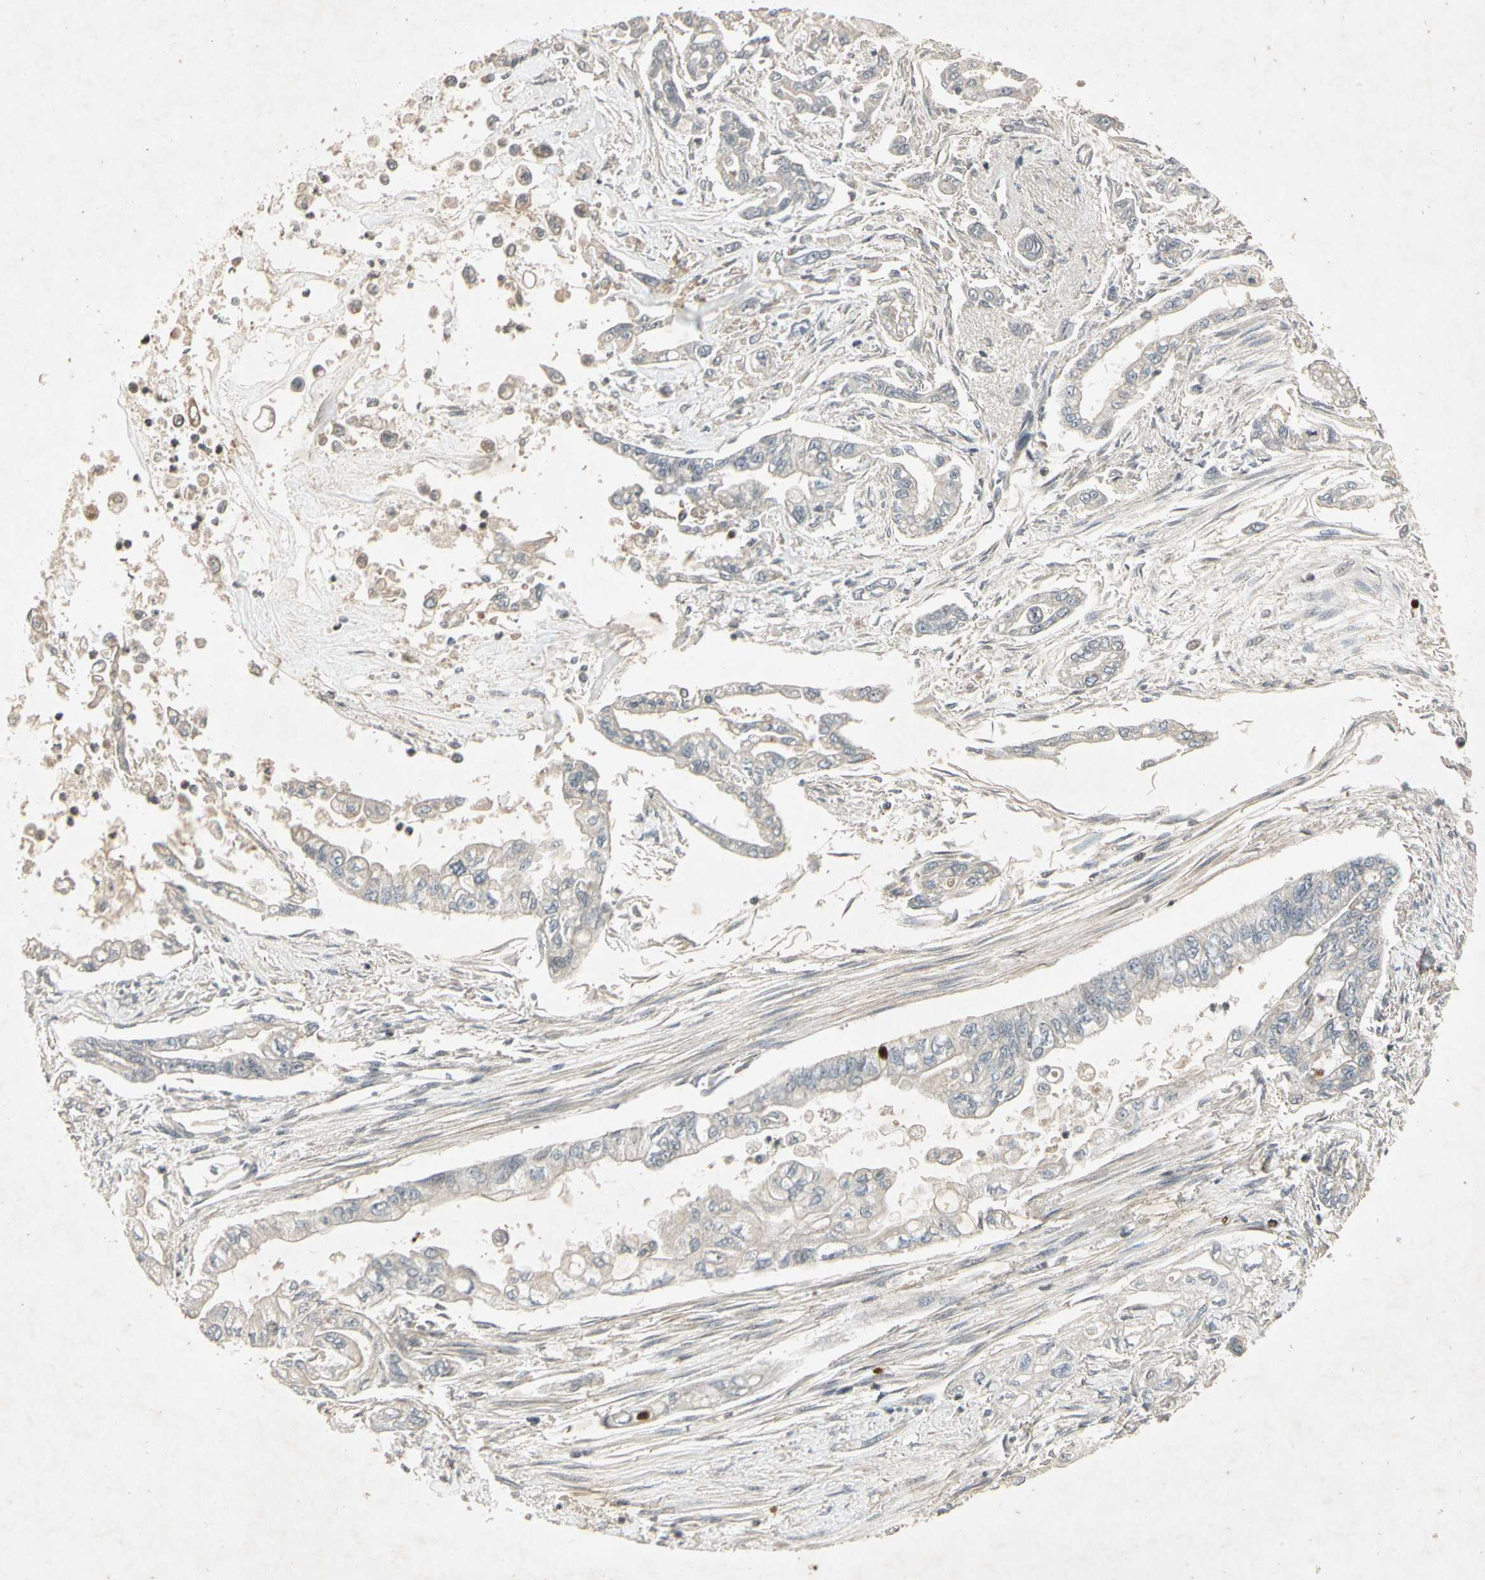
{"staining": {"intensity": "negative", "quantity": "none", "location": "none"}, "tissue": "pancreatic cancer", "cell_type": "Tumor cells", "image_type": "cancer", "snomed": [{"axis": "morphology", "description": "Normal tissue, NOS"}, {"axis": "topography", "description": "Pancreas"}], "caption": "Tumor cells show no significant staining in pancreatic cancer. Brightfield microscopy of immunohistochemistry (IHC) stained with DAB (brown) and hematoxylin (blue), captured at high magnification.", "gene": "TEK", "patient": {"sex": "male", "age": 42}}